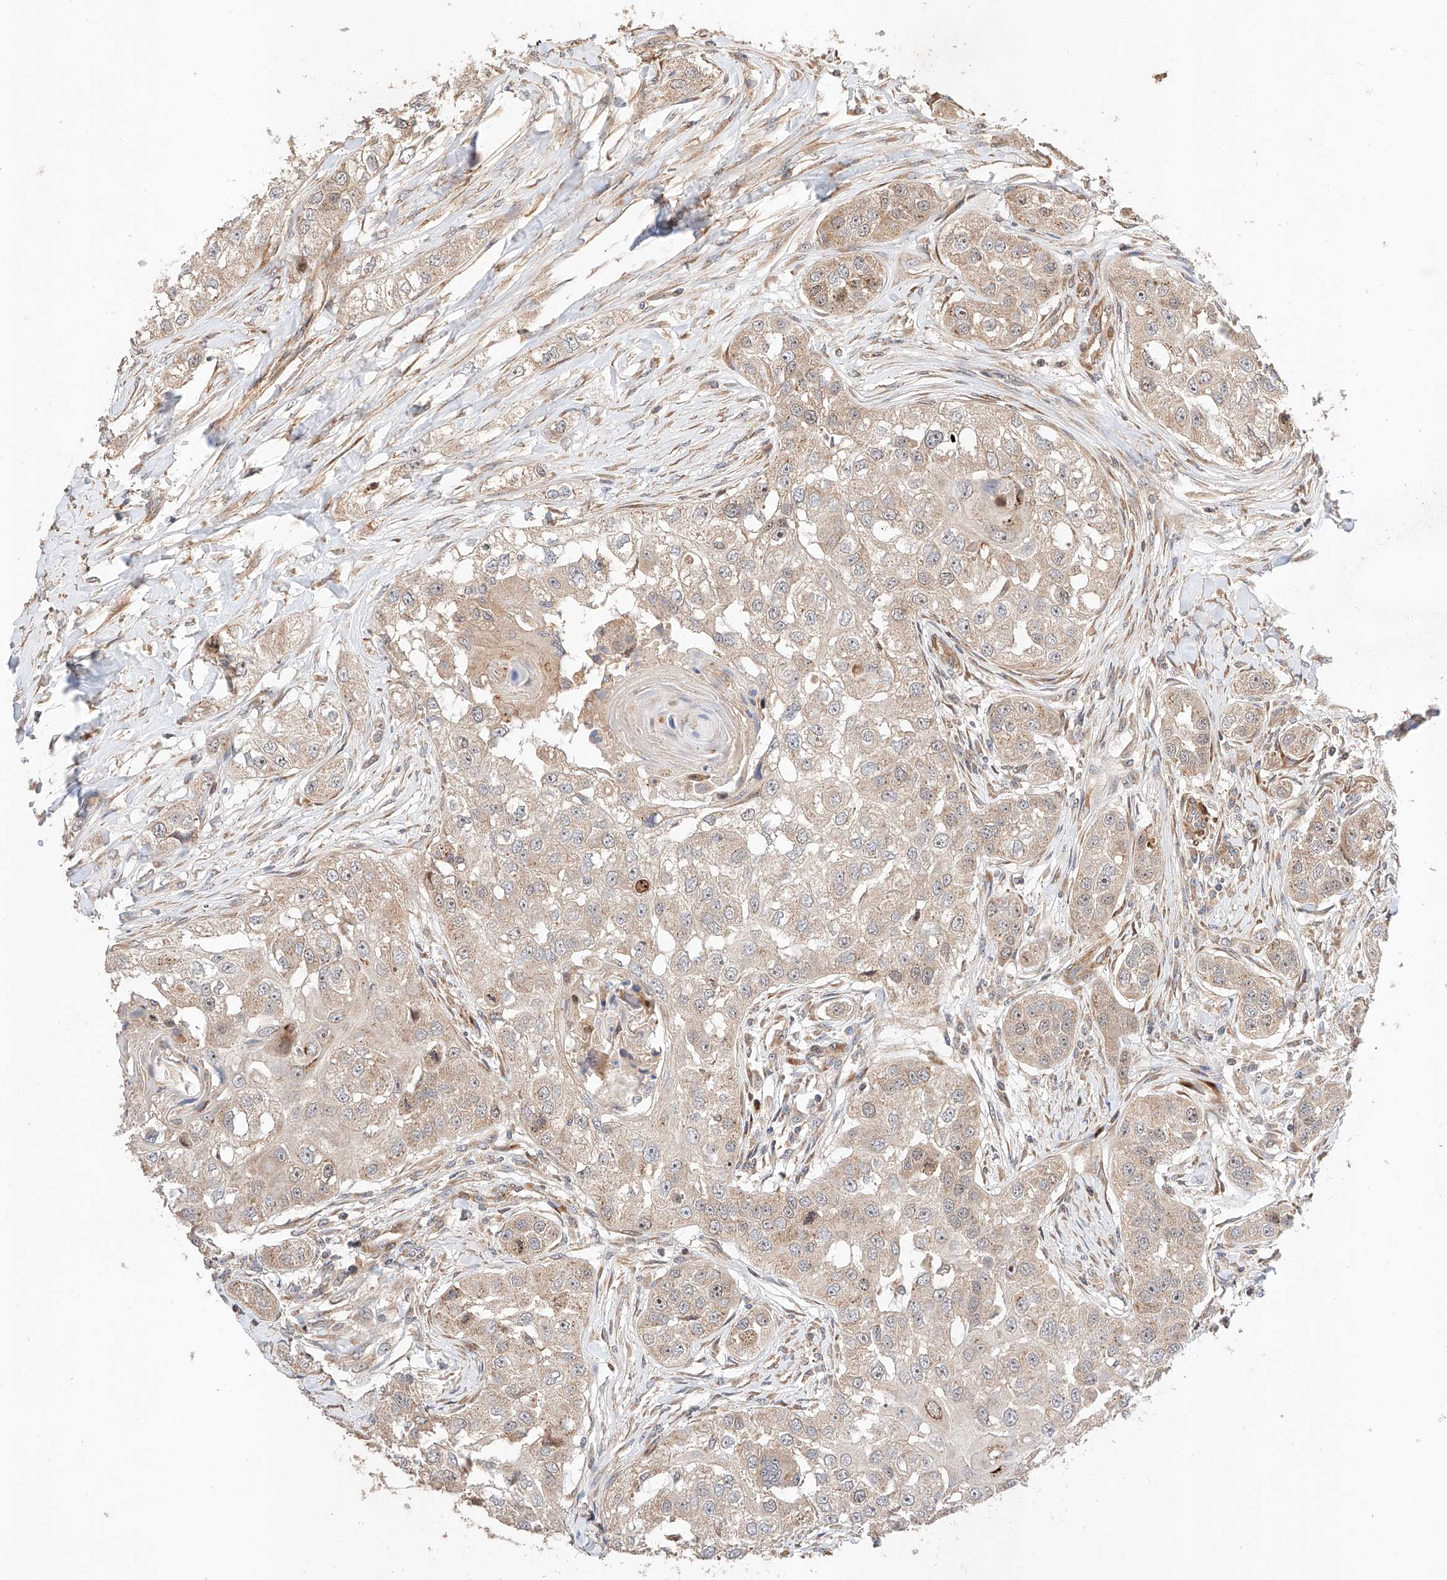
{"staining": {"intensity": "weak", "quantity": ">75%", "location": "cytoplasmic/membranous,nuclear"}, "tissue": "head and neck cancer", "cell_type": "Tumor cells", "image_type": "cancer", "snomed": [{"axis": "morphology", "description": "Normal tissue, NOS"}, {"axis": "morphology", "description": "Squamous cell carcinoma, NOS"}, {"axis": "topography", "description": "Skeletal muscle"}, {"axis": "topography", "description": "Head-Neck"}], "caption": "Immunohistochemistry staining of head and neck cancer, which demonstrates low levels of weak cytoplasmic/membranous and nuclear expression in about >75% of tumor cells indicating weak cytoplasmic/membranous and nuclear protein positivity. The staining was performed using DAB (brown) for protein detection and nuclei were counterstained in hematoxylin (blue).", "gene": "RAB23", "patient": {"sex": "male", "age": 51}}